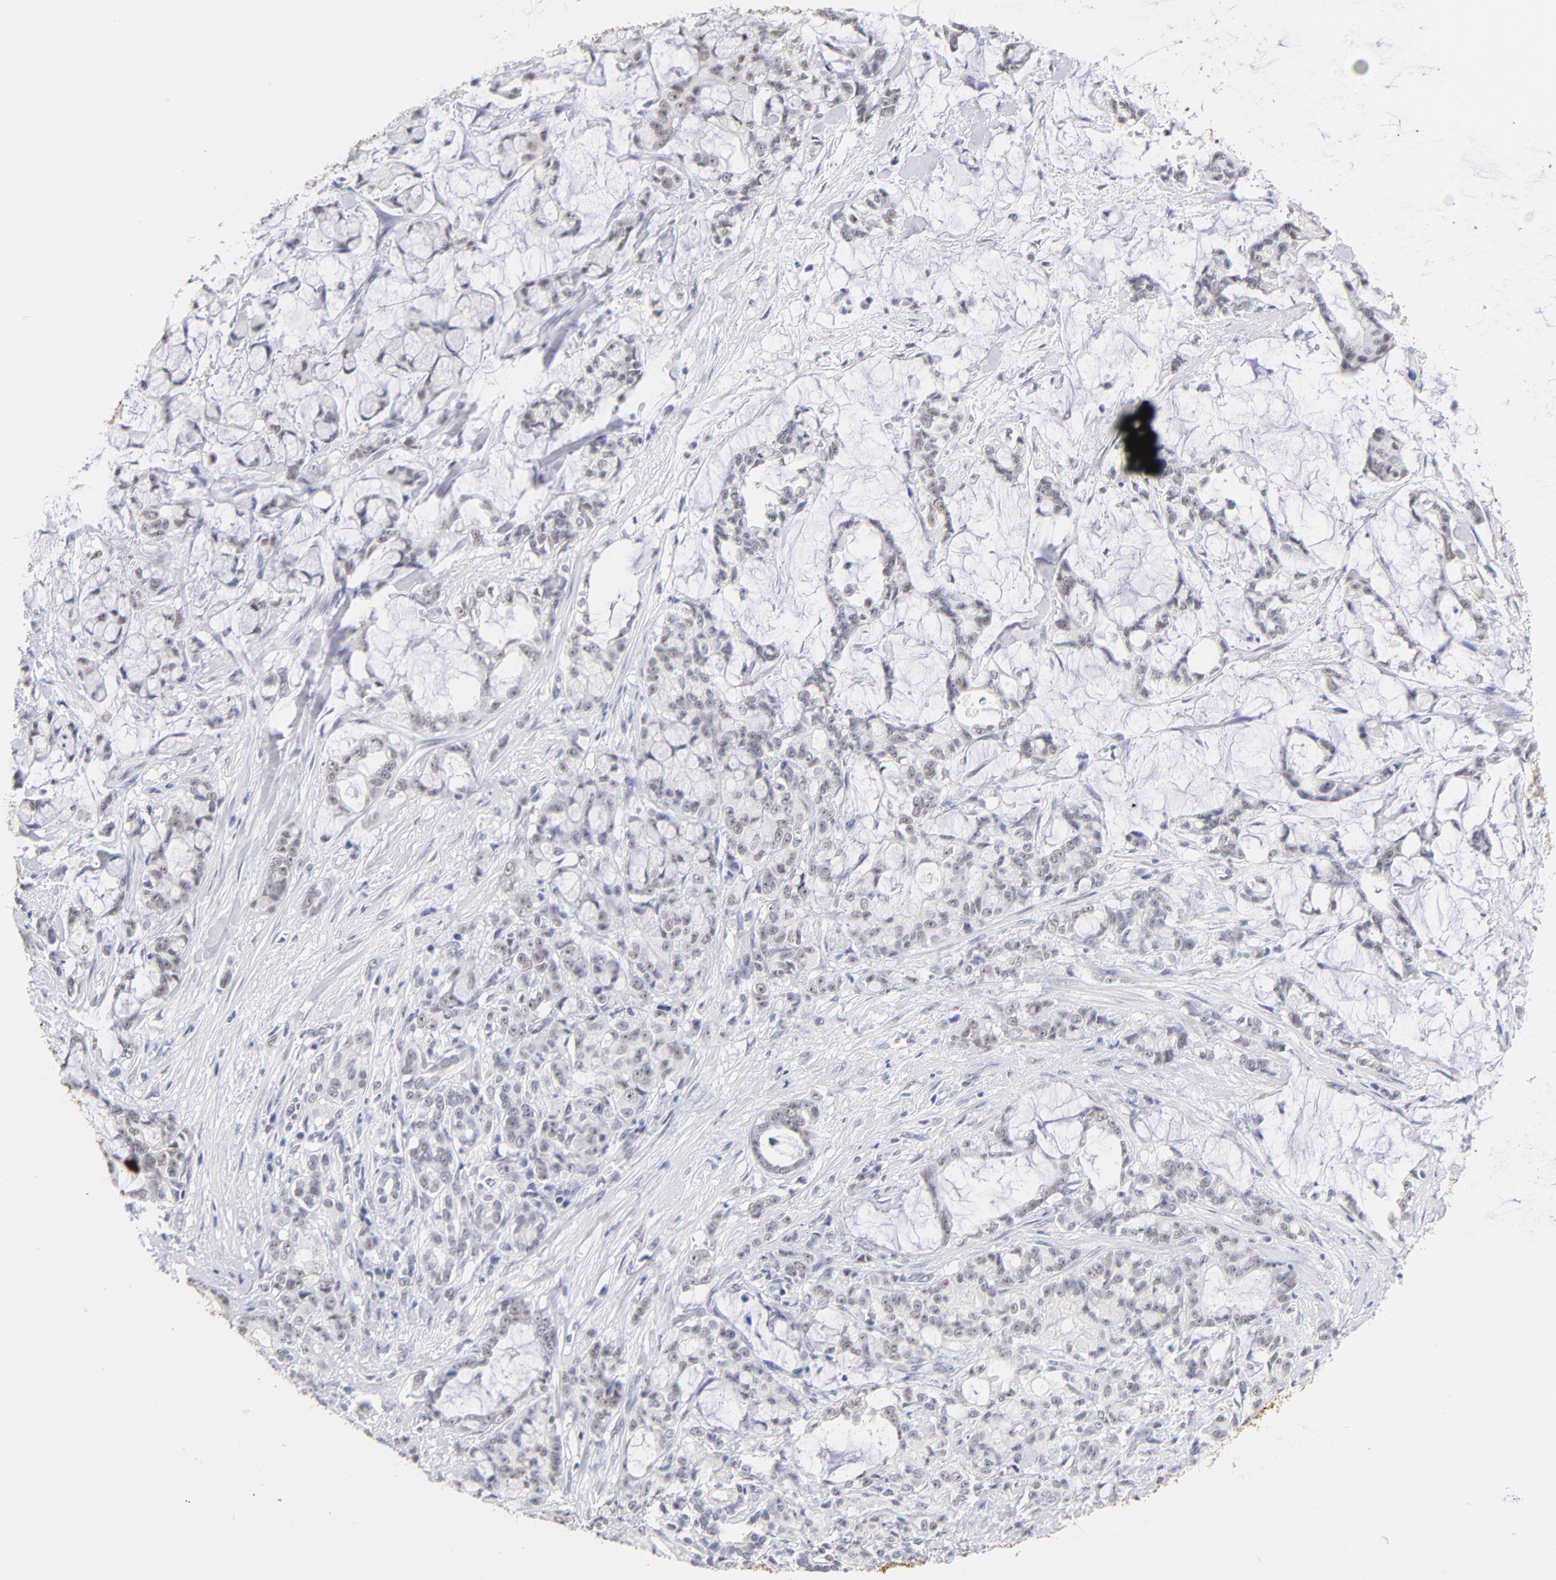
{"staining": {"intensity": "negative", "quantity": "none", "location": "none"}, "tissue": "pancreatic cancer", "cell_type": "Tumor cells", "image_type": "cancer", "snomed": [{"axis": "morphology", "description": "Adenocarcinoma, NOS"}, {"axis": "topography", "description": "Pancreas"}], "caption": "Immunohistochemistry (IHC) photomicrograph of human pancreatic adenocarcinoma stained for a protein (brown), which displays no expression in tumor cells.", "gene": "ZNF74", "patient": {"sex": "female", "age": 73}}